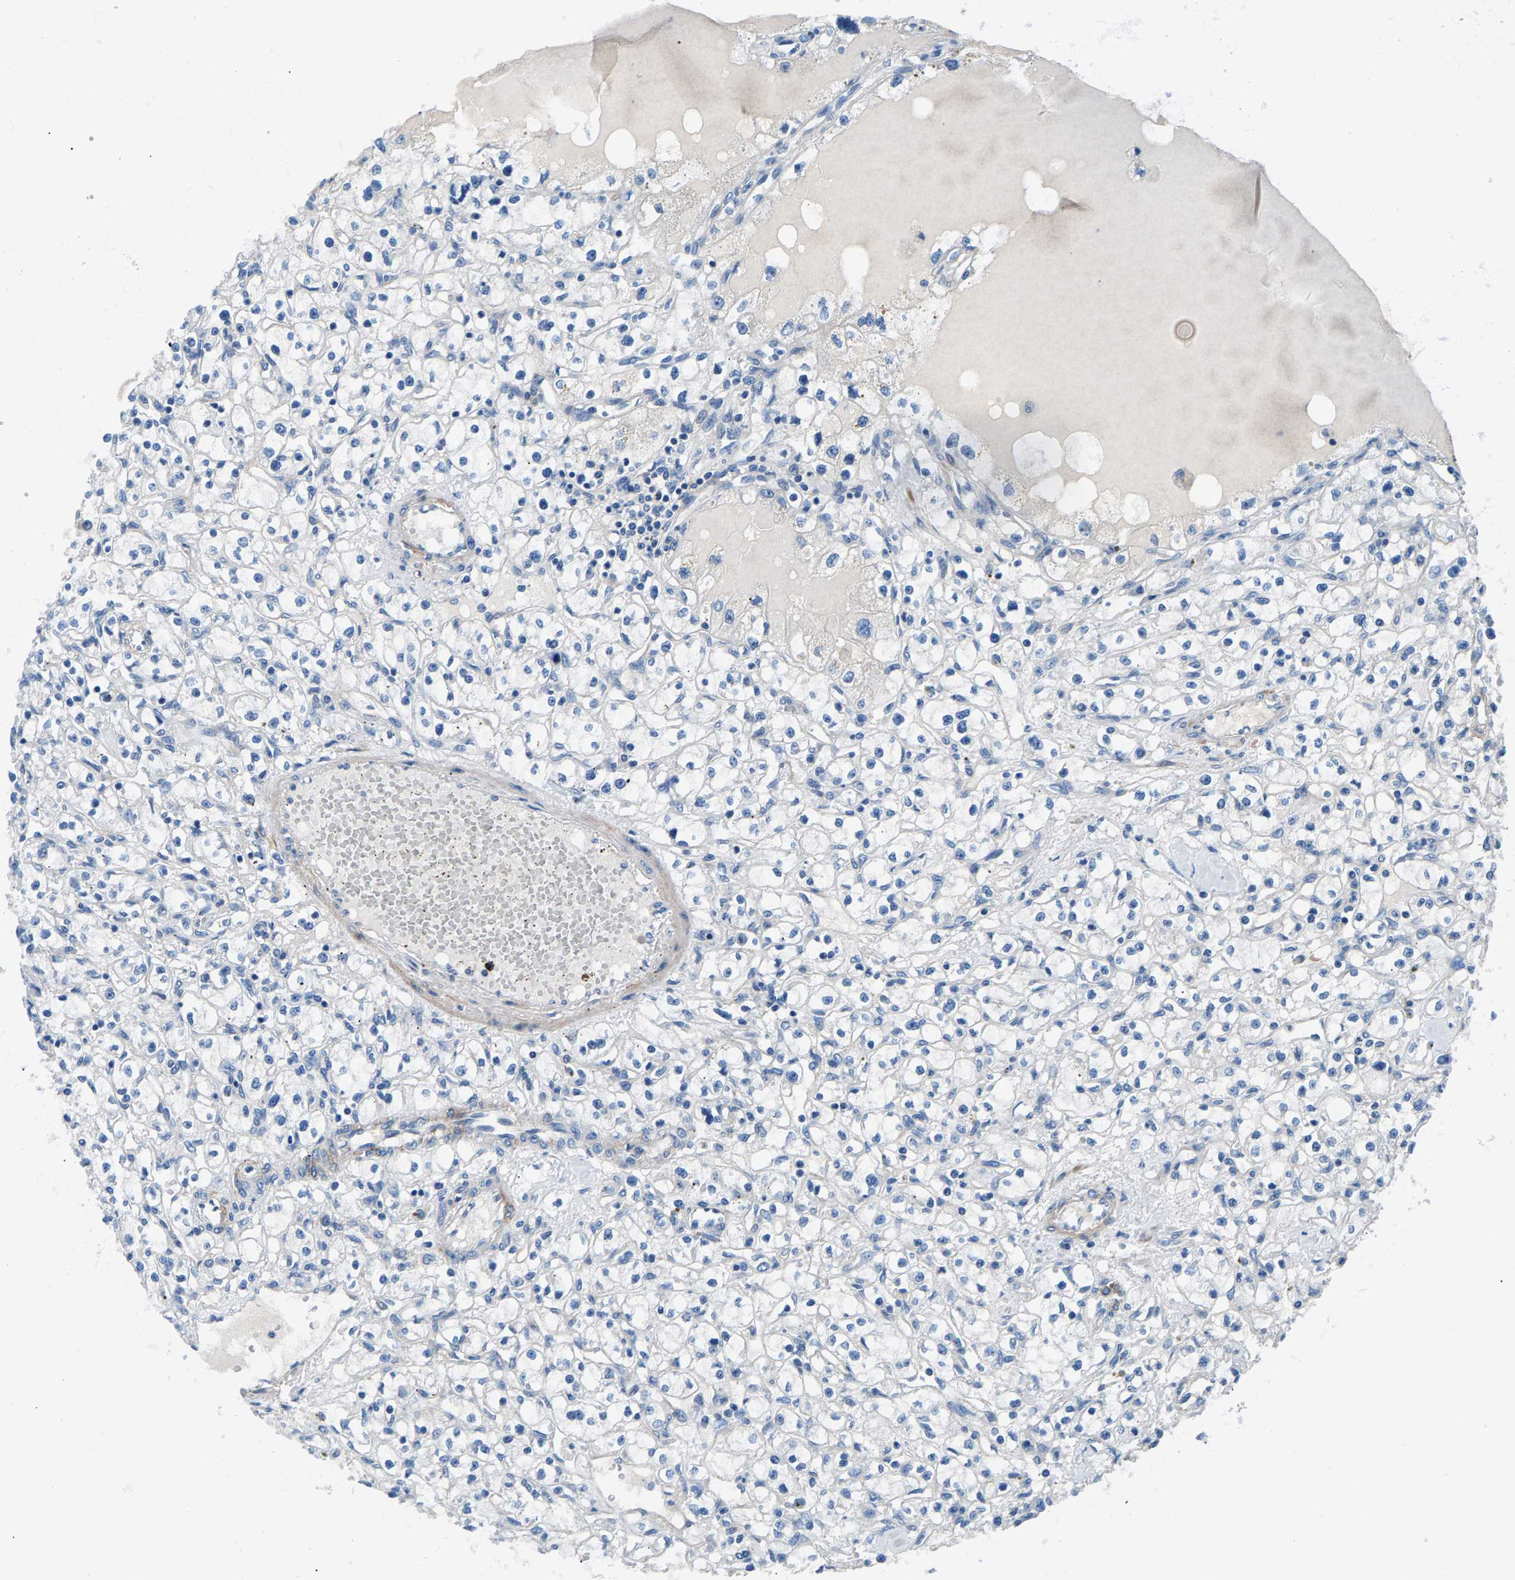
{"staining": {"intensity": "negative", "quantity": "none", "location": "none"}, "tissue": "renal cancer", "cell_type": "Tumor cells", "image_type": "cancer", "snomed": [{"axis": "morphology", "description": "Adenocarcinoma, NOS"}, {"axis": "topography", "description": "Kidney"}], "caption": "High magnification brightfield microscopy of renal cancer (adenocarcinoma) stained with DAB (brown) and counterstained with hematoxylin (blue): tumor cells show no significant staining.", "gene": "CDRT4", "patient": {"sex": "male", "age": 56}}